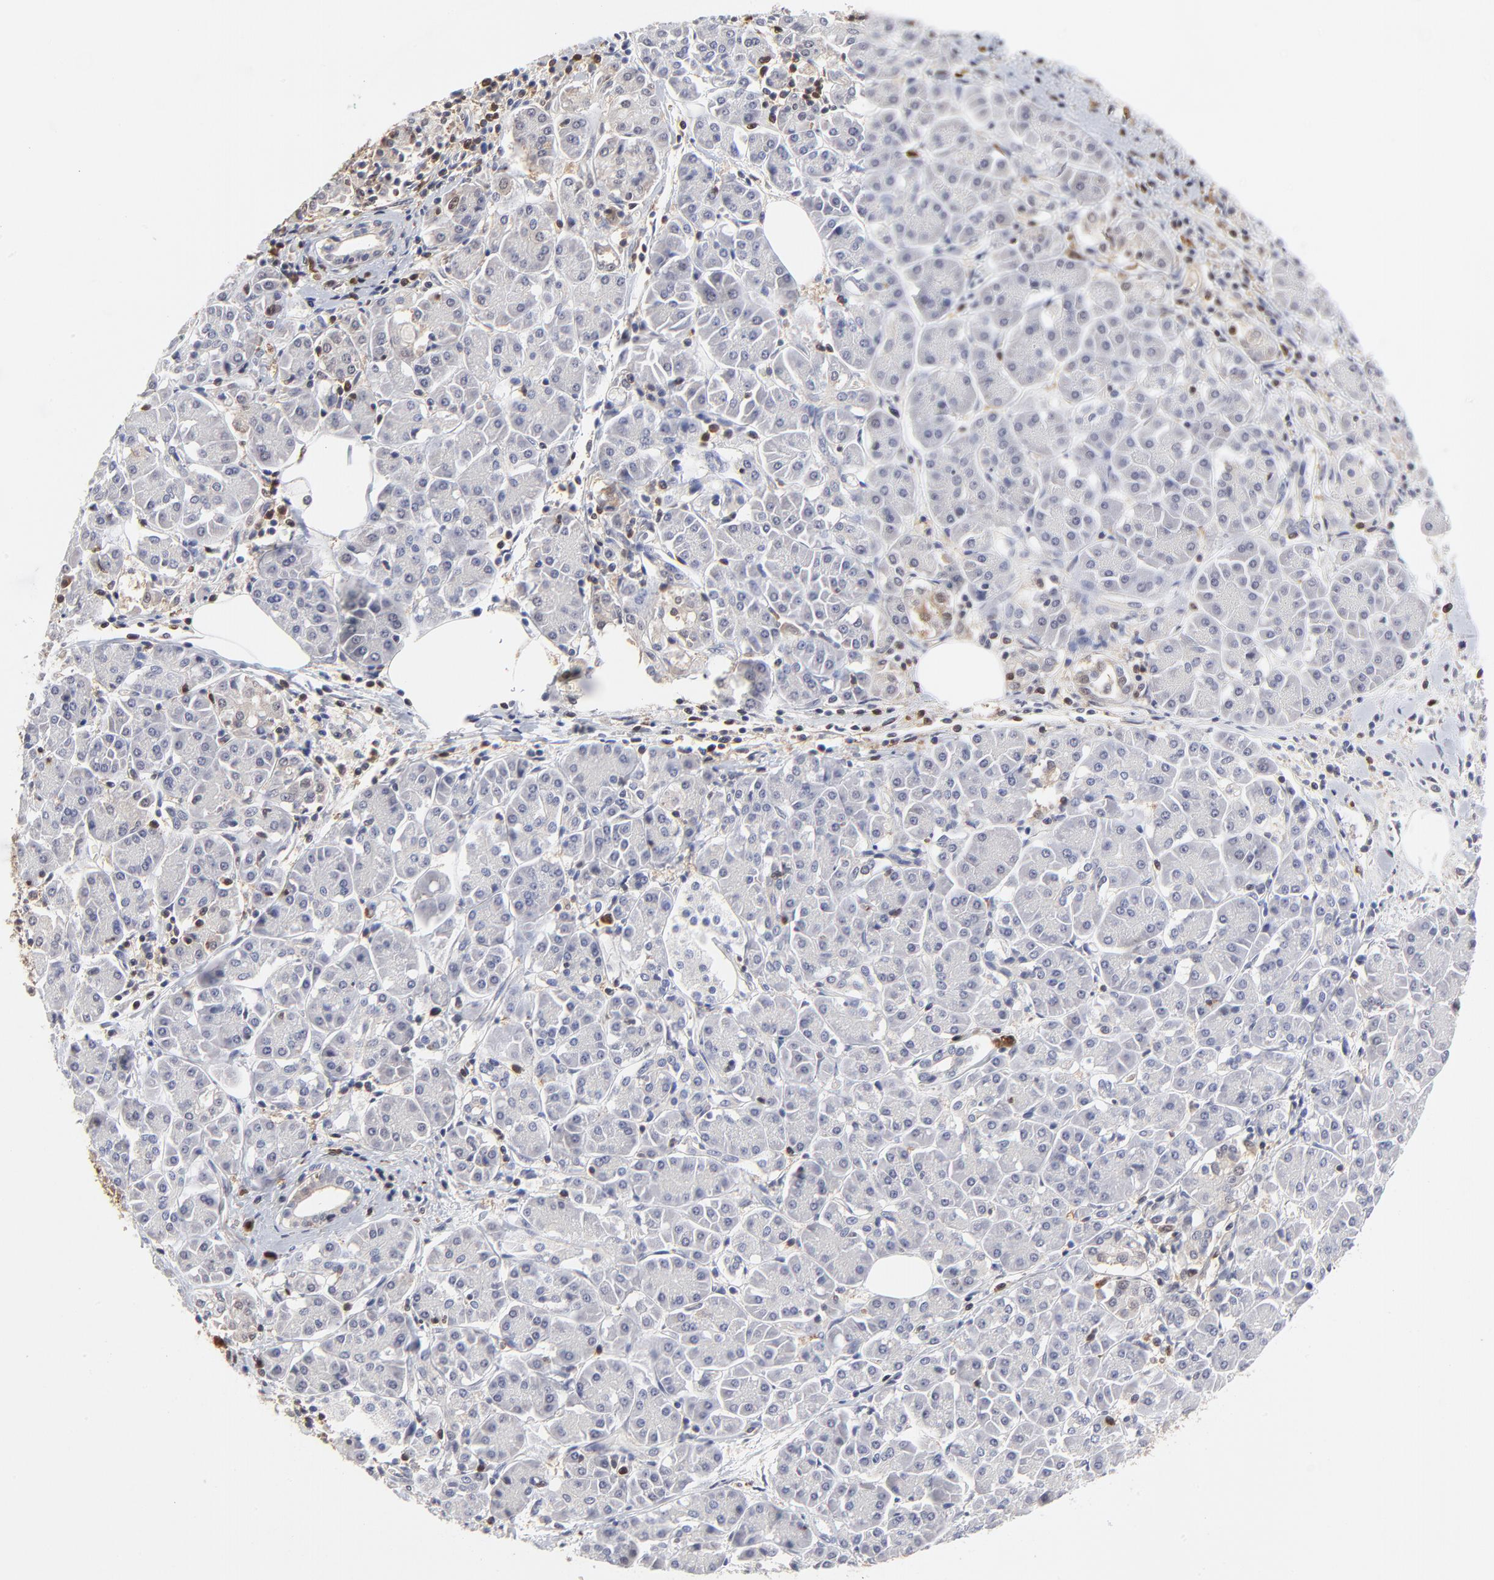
{"staining": {"intensity": "negative", "quantity": "none", "location": "none"}, "tissue": "pancreatic cancer", "cell_type": "Tumor cells", "image_type": "cancer", "snomed": [{"axis": "morphology", "description": "Adenocarcinoma, NOS"}, {"axis": "topography", "description": "Pancreas"}], "caption": "Pancreatic cancer (adenocarcinoma) was stained to show a protein in brown. There is no significant expression in tumor cells. Brightfield microscopy of immunohistochemistry (IHC) stained with DAB (3,3'-diaminobenzidine) (brown) and hematoxylin (blue), captured at high magnification.", "gene": "CASP3", "patient": {"sex": "female", "age": 57}}